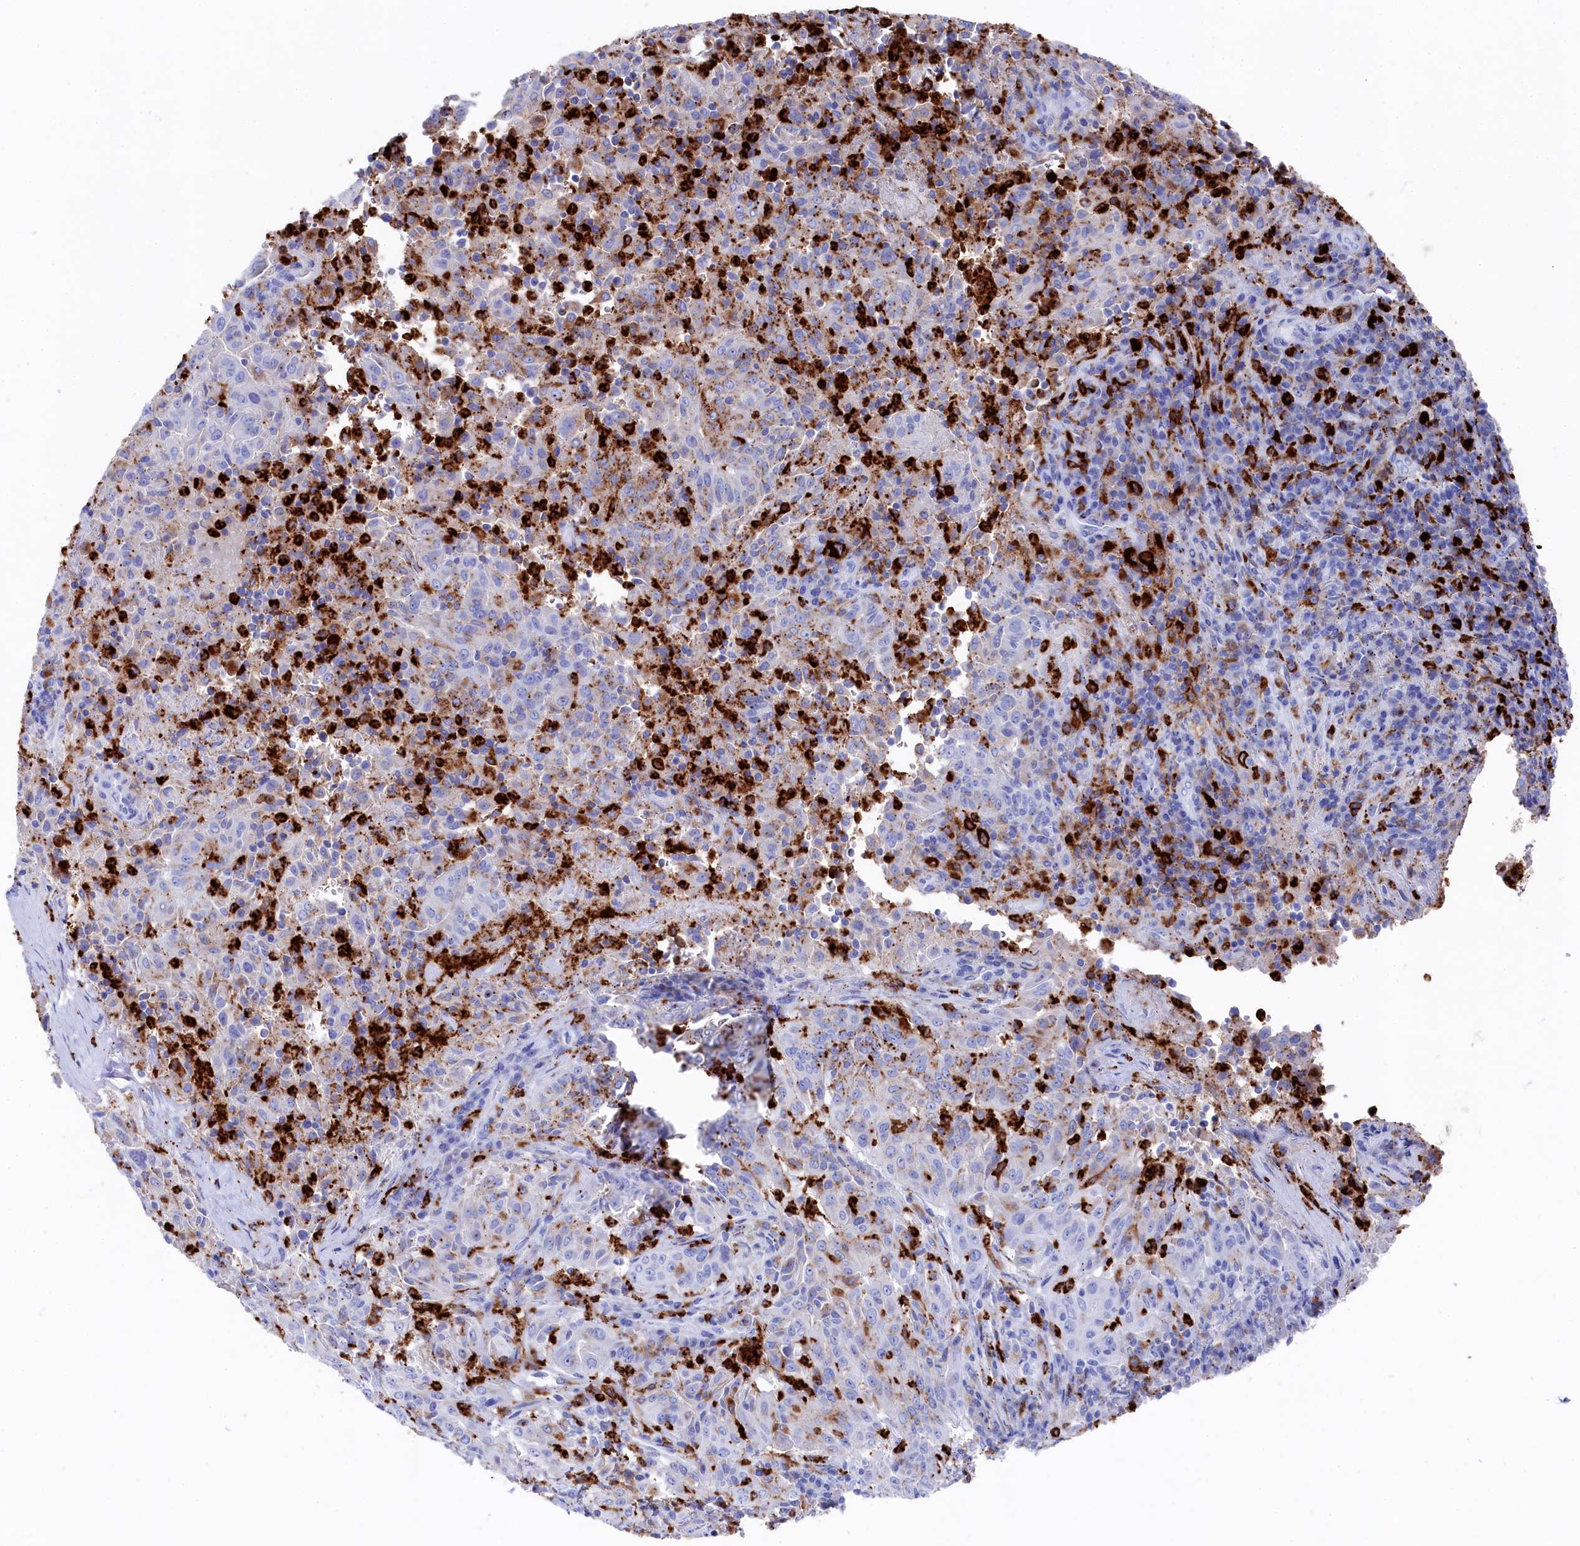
{"staining": {"intensity": "moderate", "quantity": "<25%", "location": "cytoplasmic/membranous"}, "tissue": "pancreatic cancer", "cell_type": "Tumor cells", "image_type": "cancer", "snomed": [{"axis": "morphology", "description": "Adenocarcinoma, NOS"}, {"axis": "topography", "description": "Pancreas"}], "caption": "Pancreatic adenocarcinoma stained with a brown dye demonstrates moderate cytoplasmic/membranous positive staining in approximately <25% of tumor cells.", "gene": "PLAC8", "patient": {"sex": "male", "age": 51}}